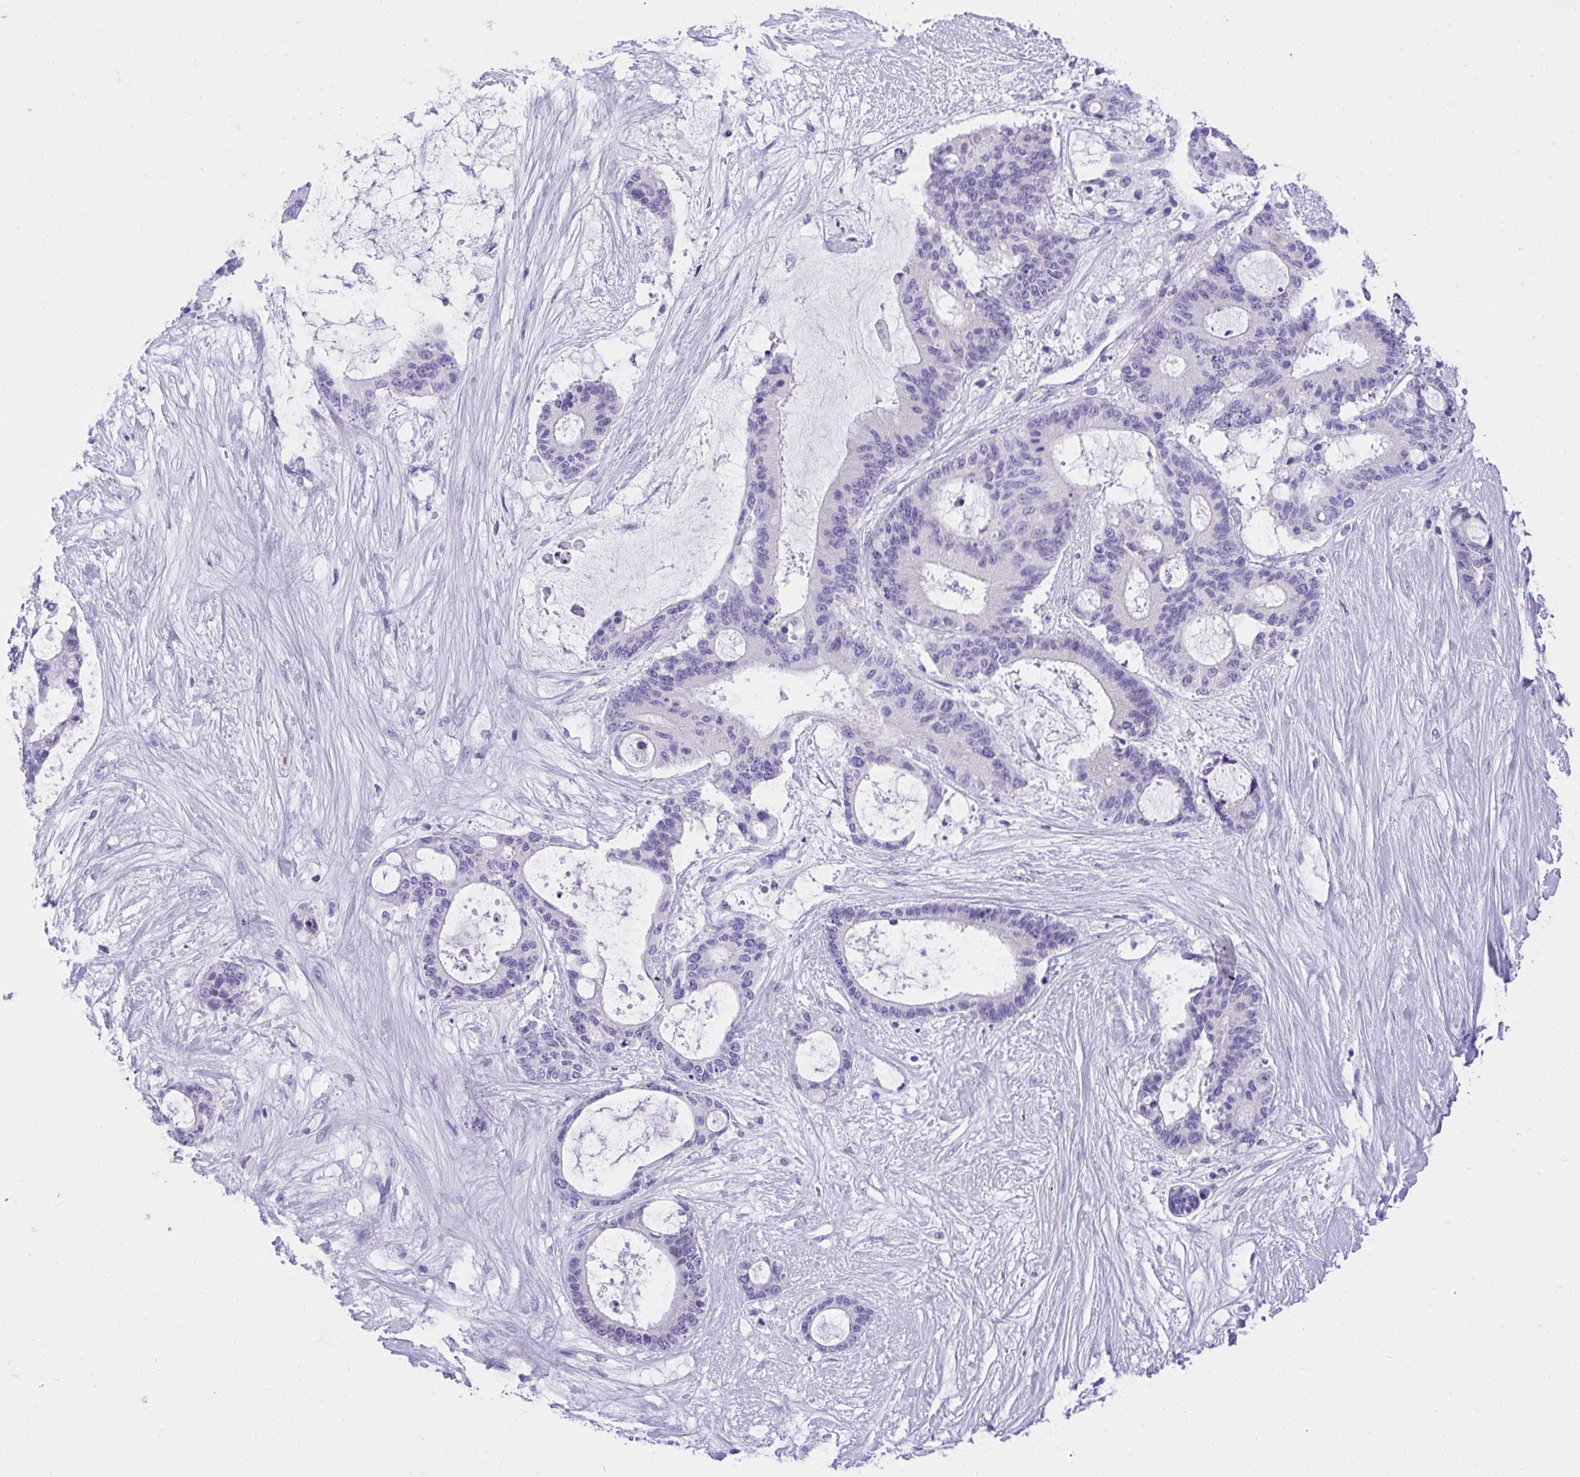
{"staining": {"intensity": "negative", "quantity": "none", "location": "none"}, "tissue": "liver cancer", "cell_type": "Tumor cells", "image_type": "cancer", "snomed": [{"axis": "morphology", "description": "Normal tissue, NOS"}, {"axis": "morphology", "description": "Cholangiocarcinoma"}, {"axis": "topography", "description": "Liver"}, {"axis": "topography", "description": "Peripheral nerve tissue"}], "caption": "IHC image of liver cholangiocarcinoma stained for a protein (brown), which exhibits no expression in tumor cells. (Brightfield microscopy of DAB (3,3'-diaminobenzidine) IHC at high magnification).", "gene": "KCNN4", "patient": {"sex": "female", "age": 73}}